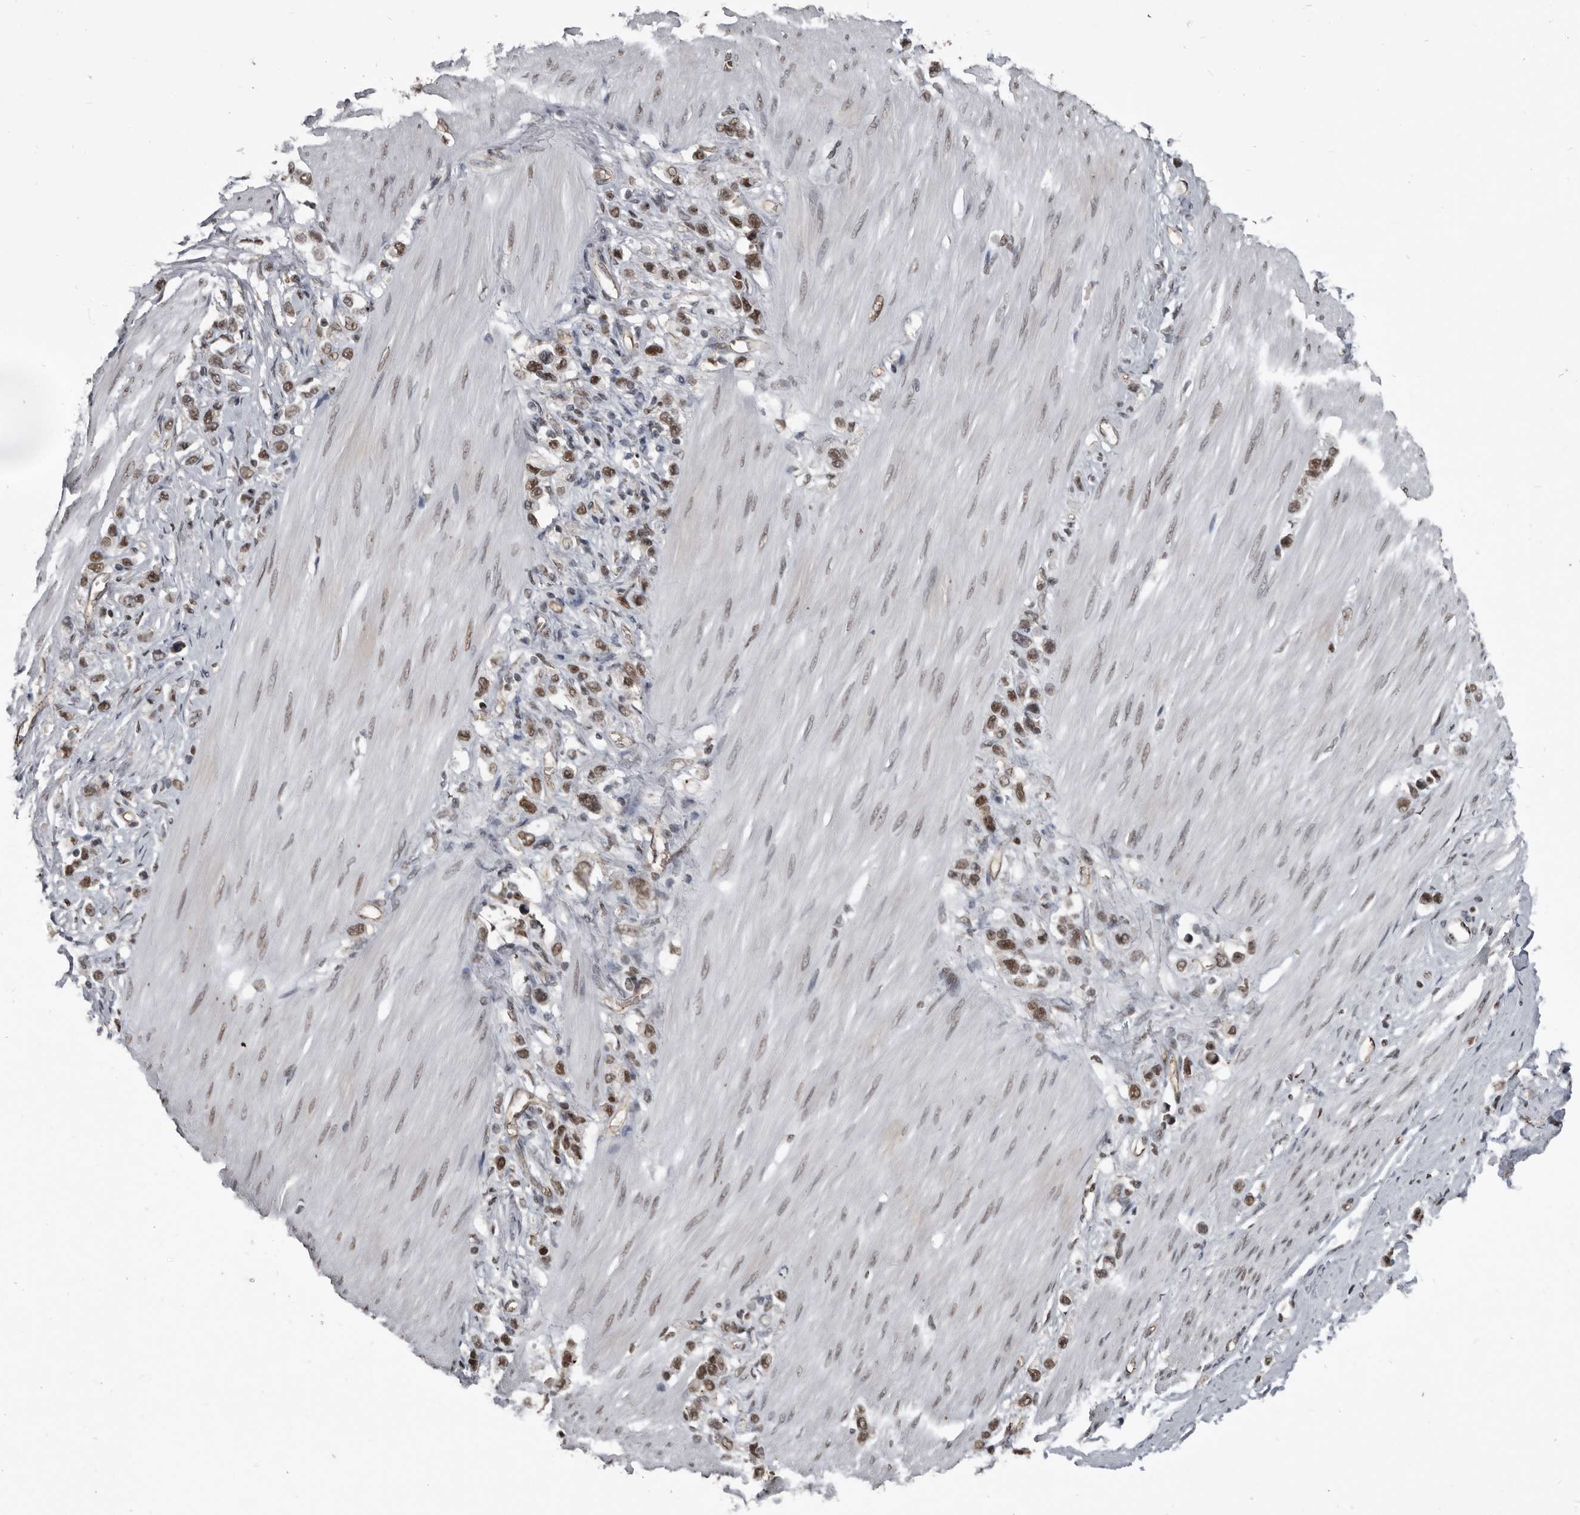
{"staining": {"intensity": "moderate", "quantity": ">75%", "location": "nuclear"}, "tissue": "stomach cancer", "cell_type": "Tumor cells", "image_type": "cancer", "snomed": [{"axis": "morphology", "description": "Adenocarcinoma, NOS"}, {"axis": "topography", "description": "Stomach"}], "caption": "Human stomach cancer (adenocarcinoma) stained with a brown dye exhibits moderate nuclear positive positivity in about >75% of tumor cells.", "gene": "CHD1L", "patient": {"sex": "female", "age": 65}}